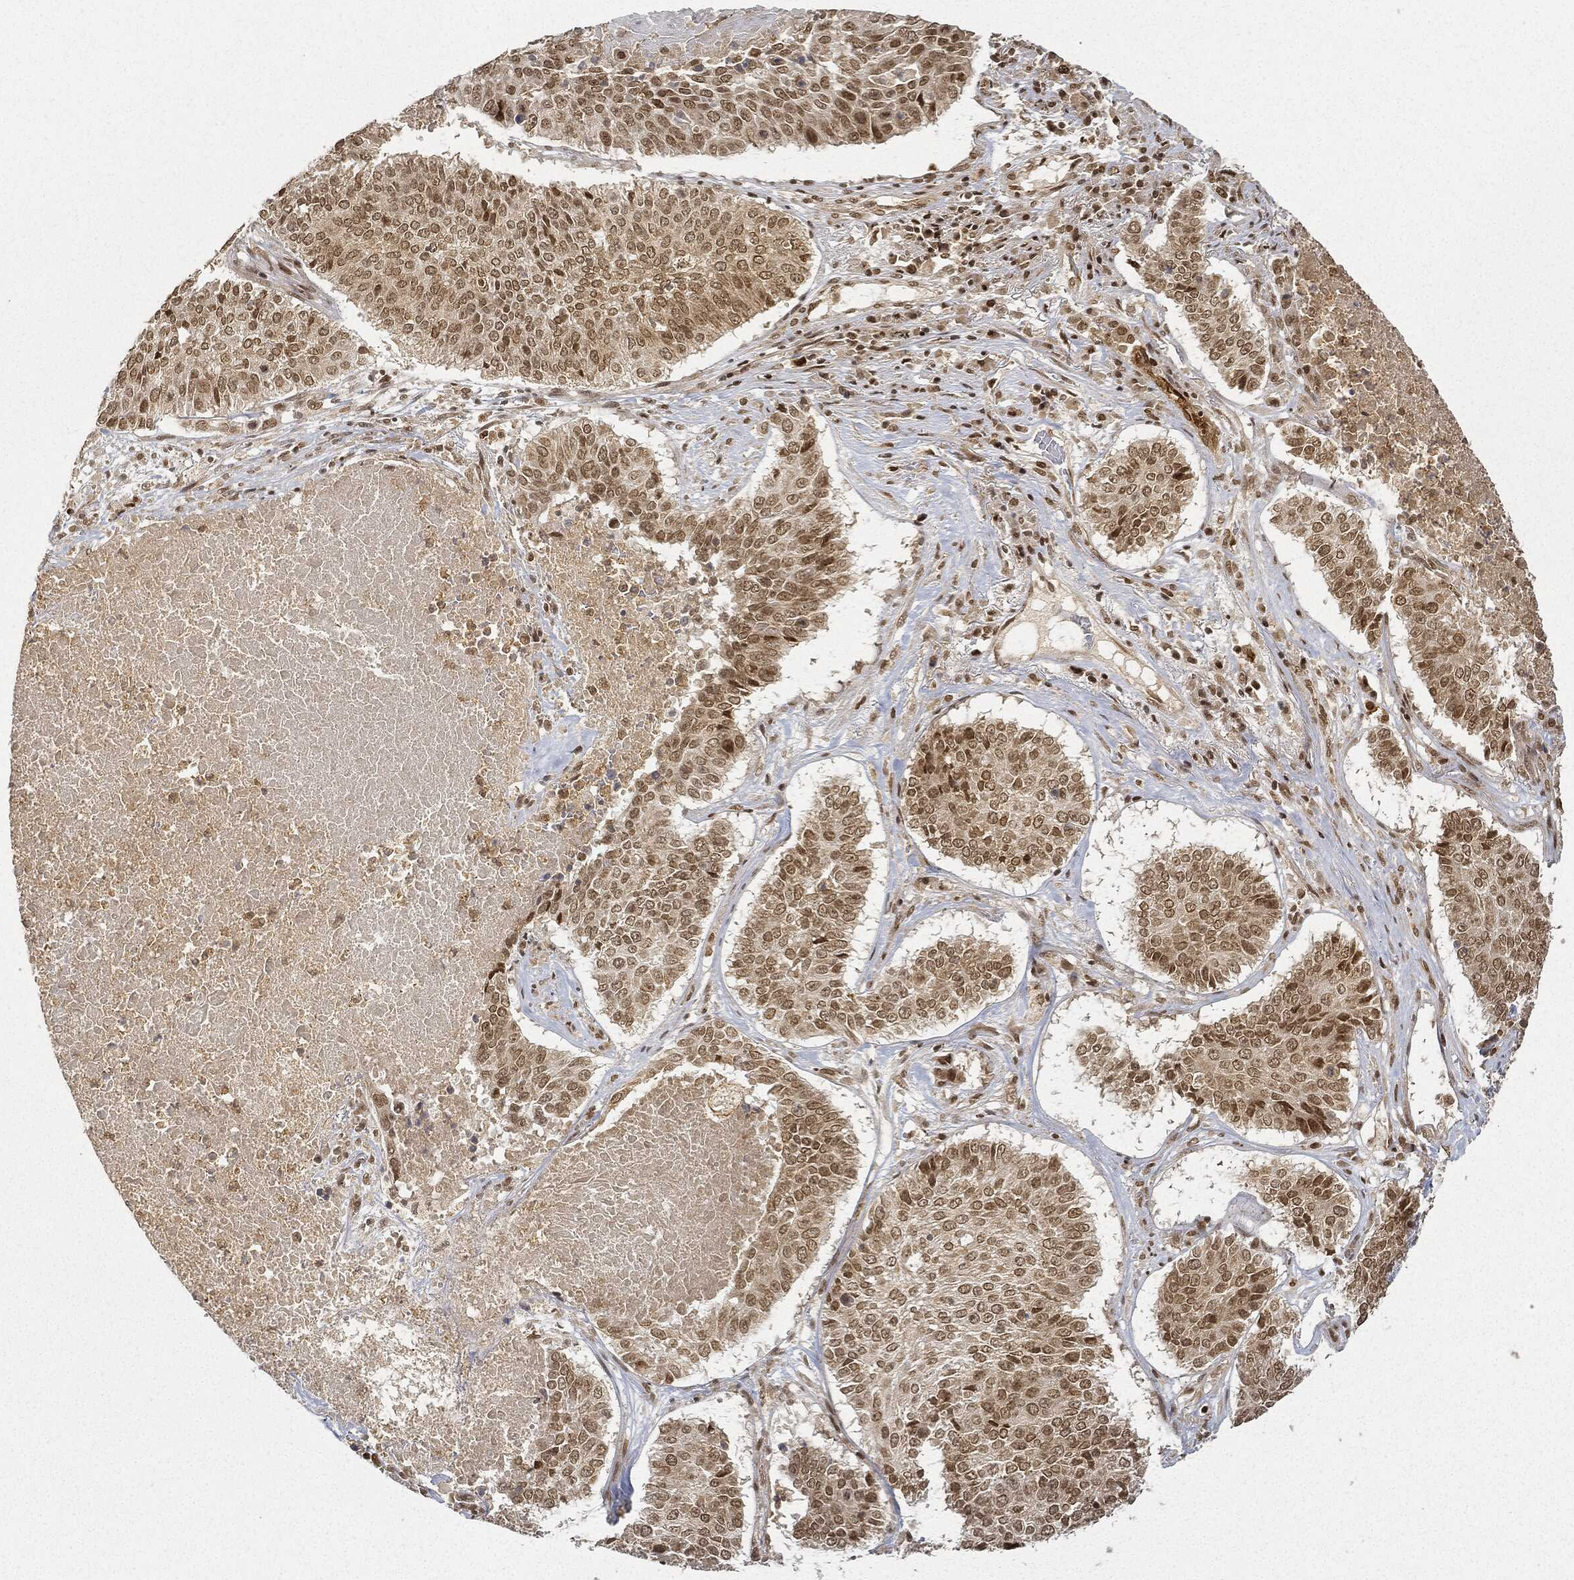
{"staining": {"intensity": "moderate", "quantity": "25%-75%", "location": "nuclear"}, "tissue": "lung cancer", "cell_type": "Tumor cells", "image_type": "cancer", "snomed": [{"axis": "morphology", "description": "Squamous cell carcinoma, NOS"}, {"axis": "topography", "description": "Lung"}], "caption": "Tumor cells display medium levels of moderate nuclear expression in about 25%-75% of cells in human lung cancer (squamous cell carcinoma).", "gene": "CIB1", "patient": {"sex": "male", "age": 64}}